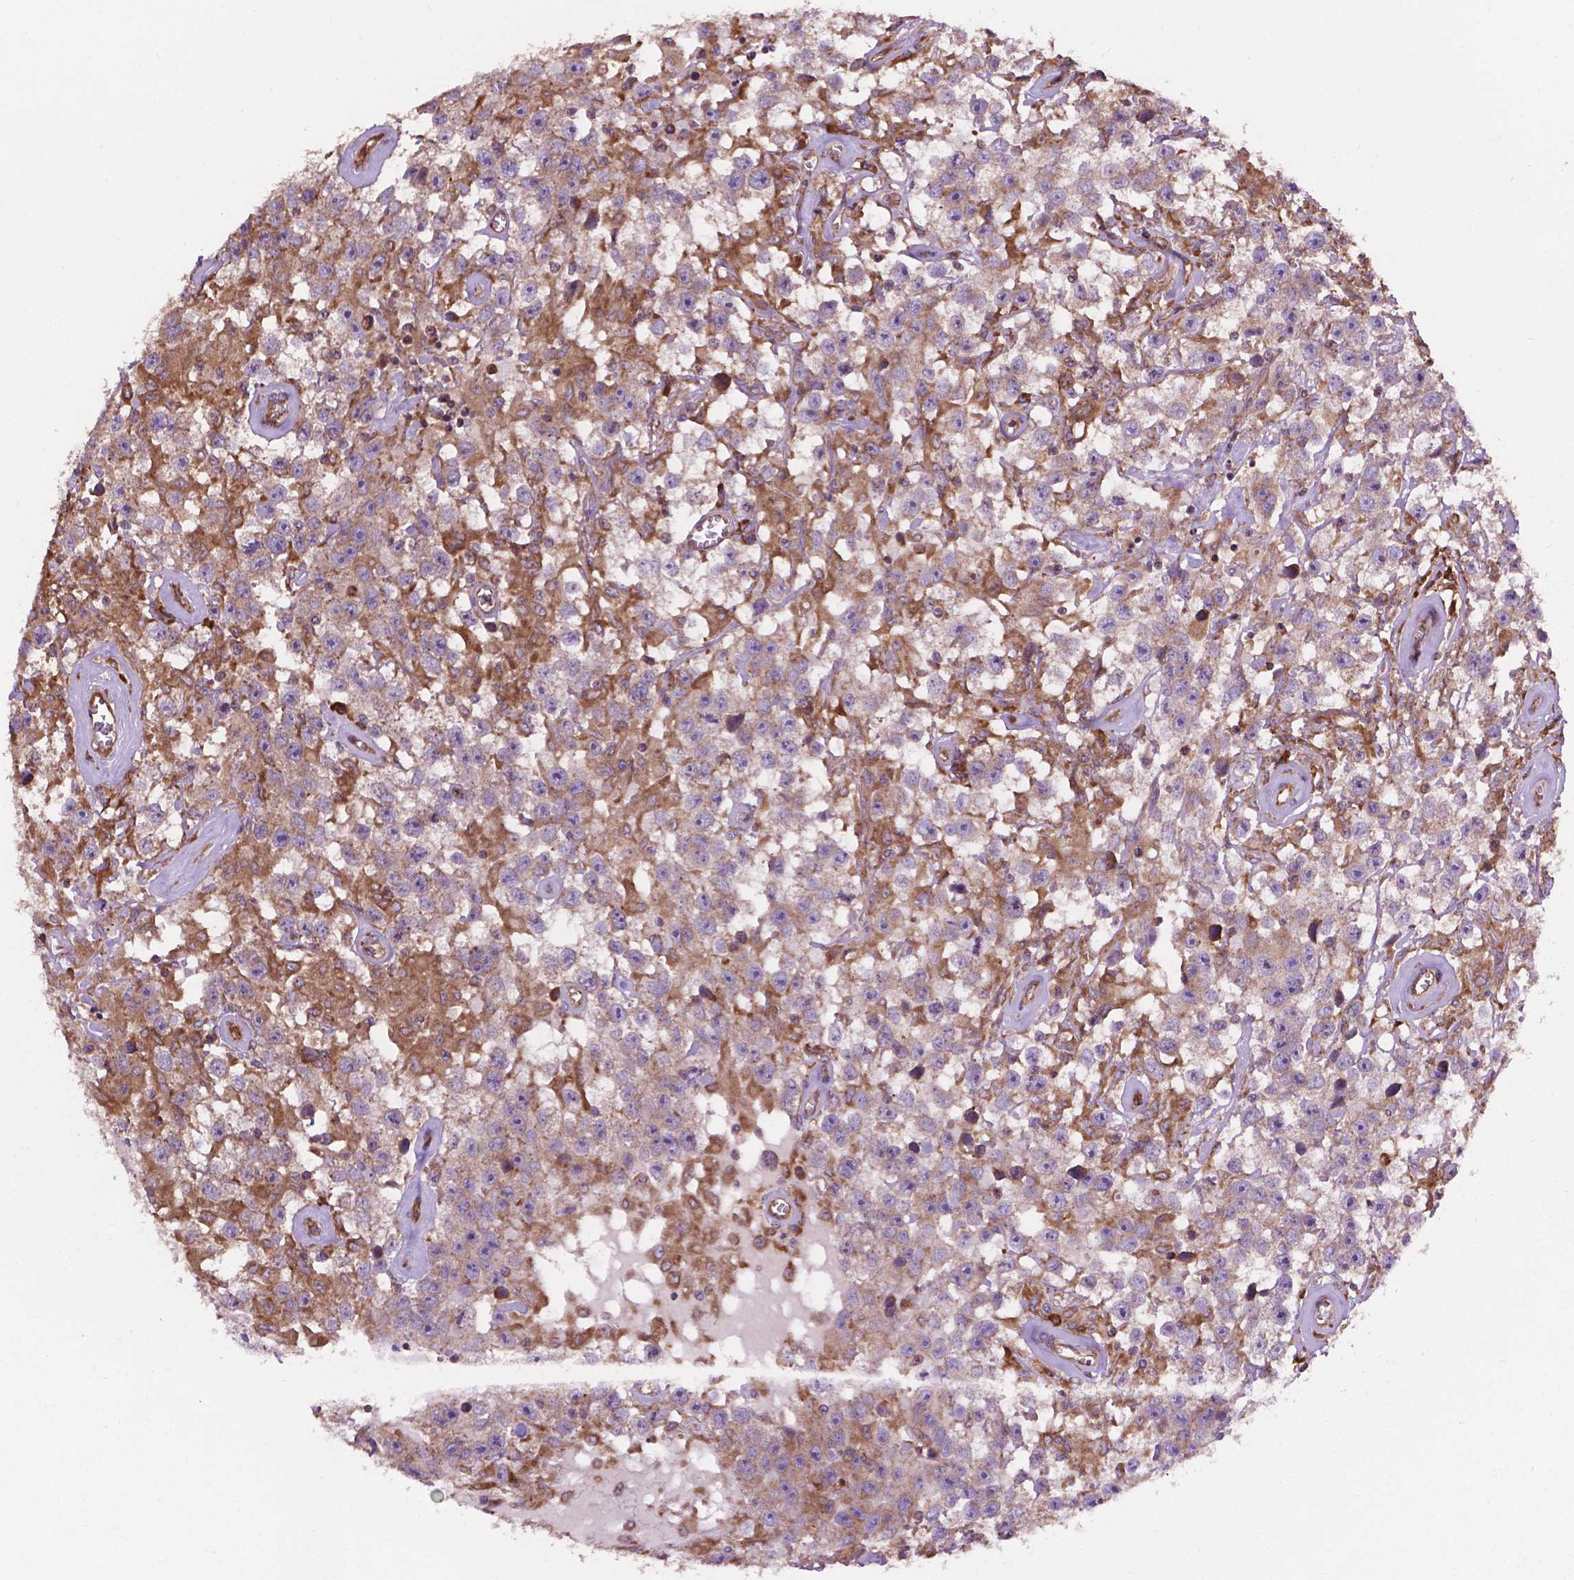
{"staining": {"intensity": "weak", "quantity": "<25%", "location": "cytoplasmic/membranous"}, "tissue": "testis cancer", "cell_type": "Tumor cells", "image_type": "cancer", "snomed": [{"axis": "morphology", "description": "Seminoma, NOS"}, {"axis": "topography", "description": "Testis"}], "caption": "Protein analysis of testis seminoma shows no significant positivity in tumor cells.", "gene": "CCDC71L", "patient": {"sex": "male", "age": 43}}